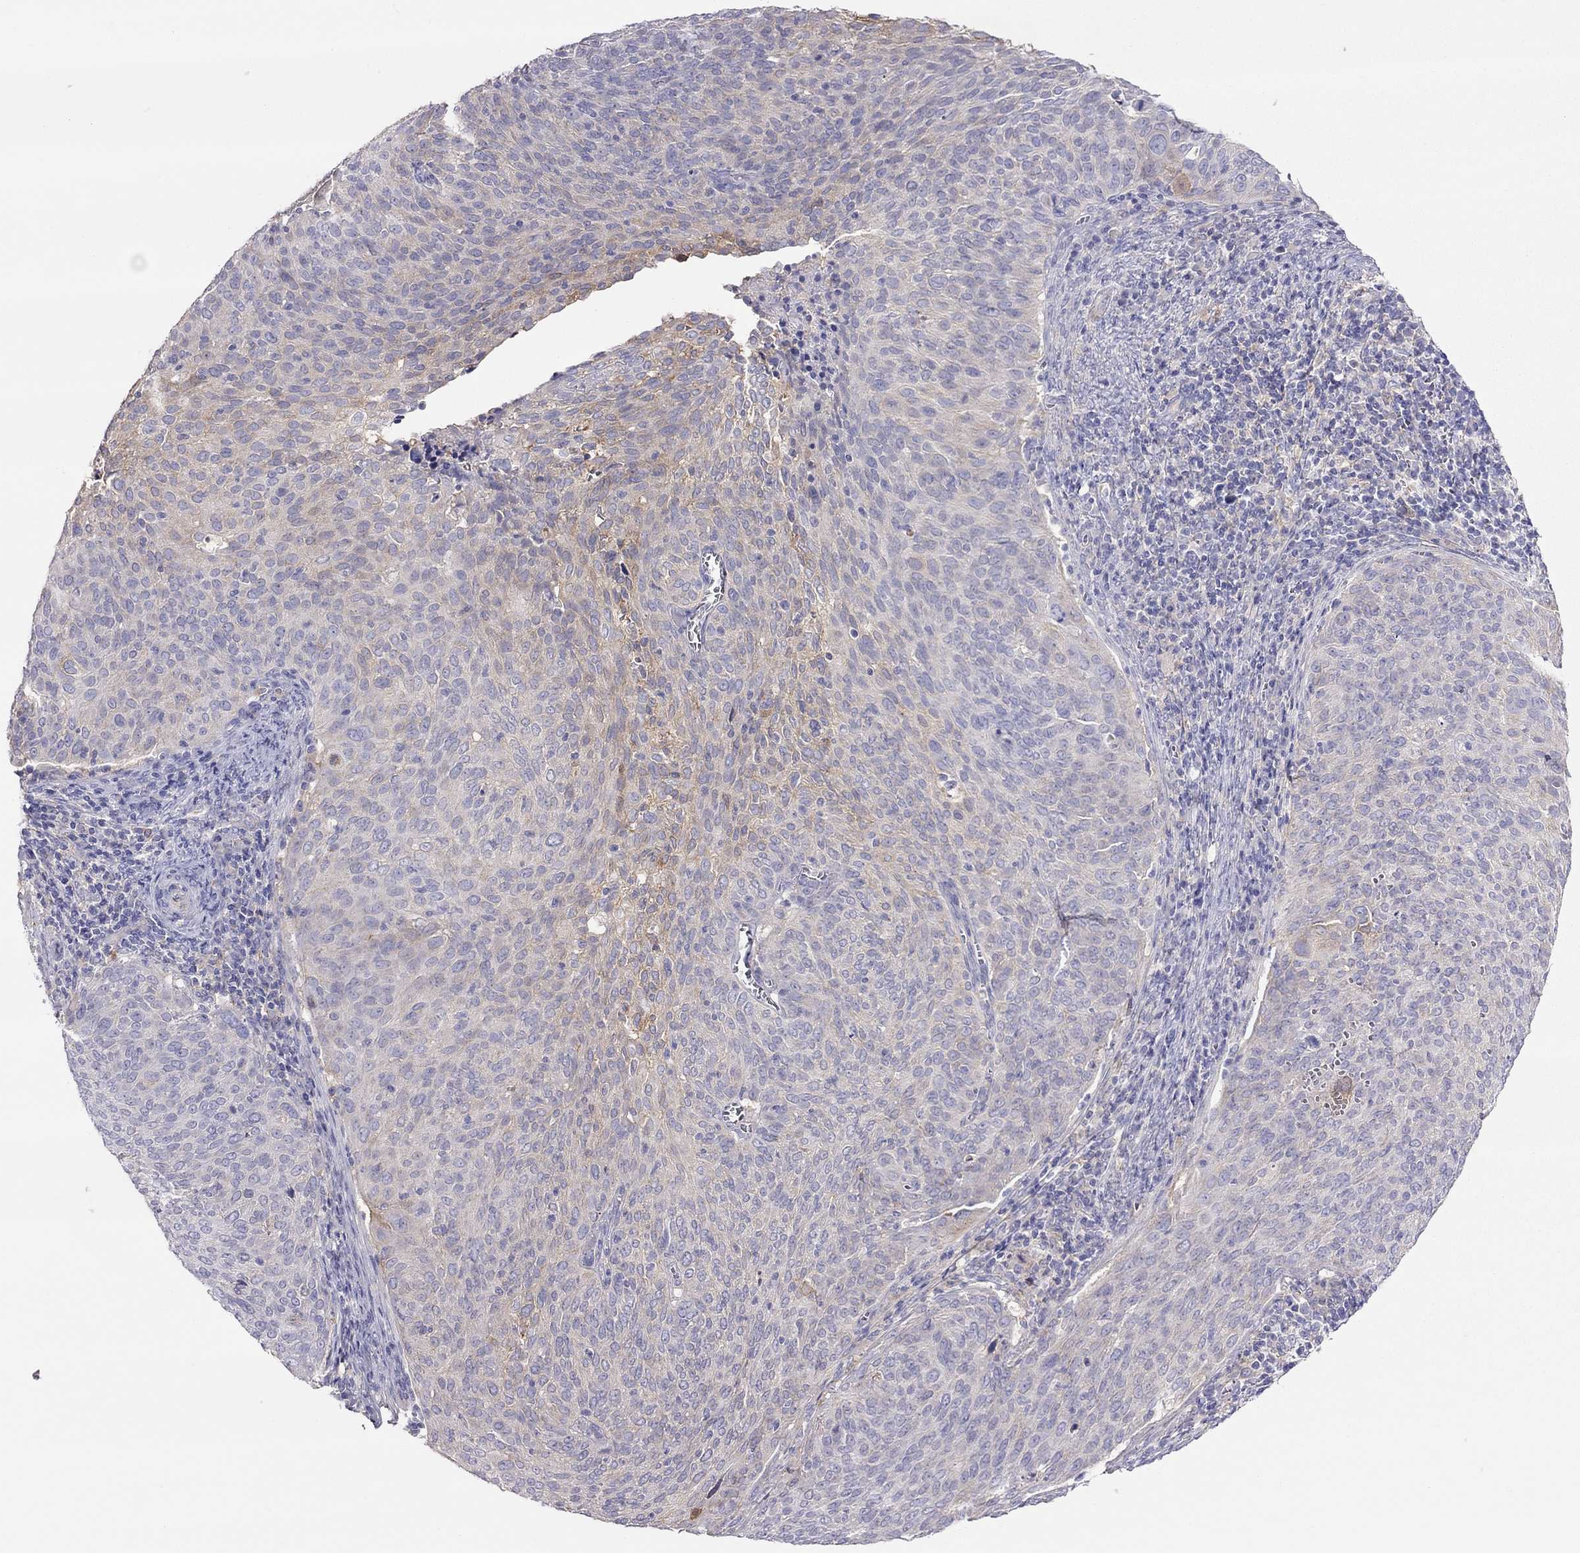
{"staining": {"intensity": "moderate", "quantity": "<25%", "location": "cytoplasmic/membranous"}, "tissue": "cervical cancer", "cell_type": "Tumor cells", "image_type": "cancer", "snomed": [{"axis": "morphology", "description": "Squamous cell carcinoma, NOS"}, {"axis": "topography", "description": "Cervix"}], "caption": "Protein expression analysis of human cervical cancer reveals moderate cytoplasmic/membranous positivity in about <25% of tumor cells.", "gene": "ALOX15B", "patient": {"sex": "female", "age": 39}}